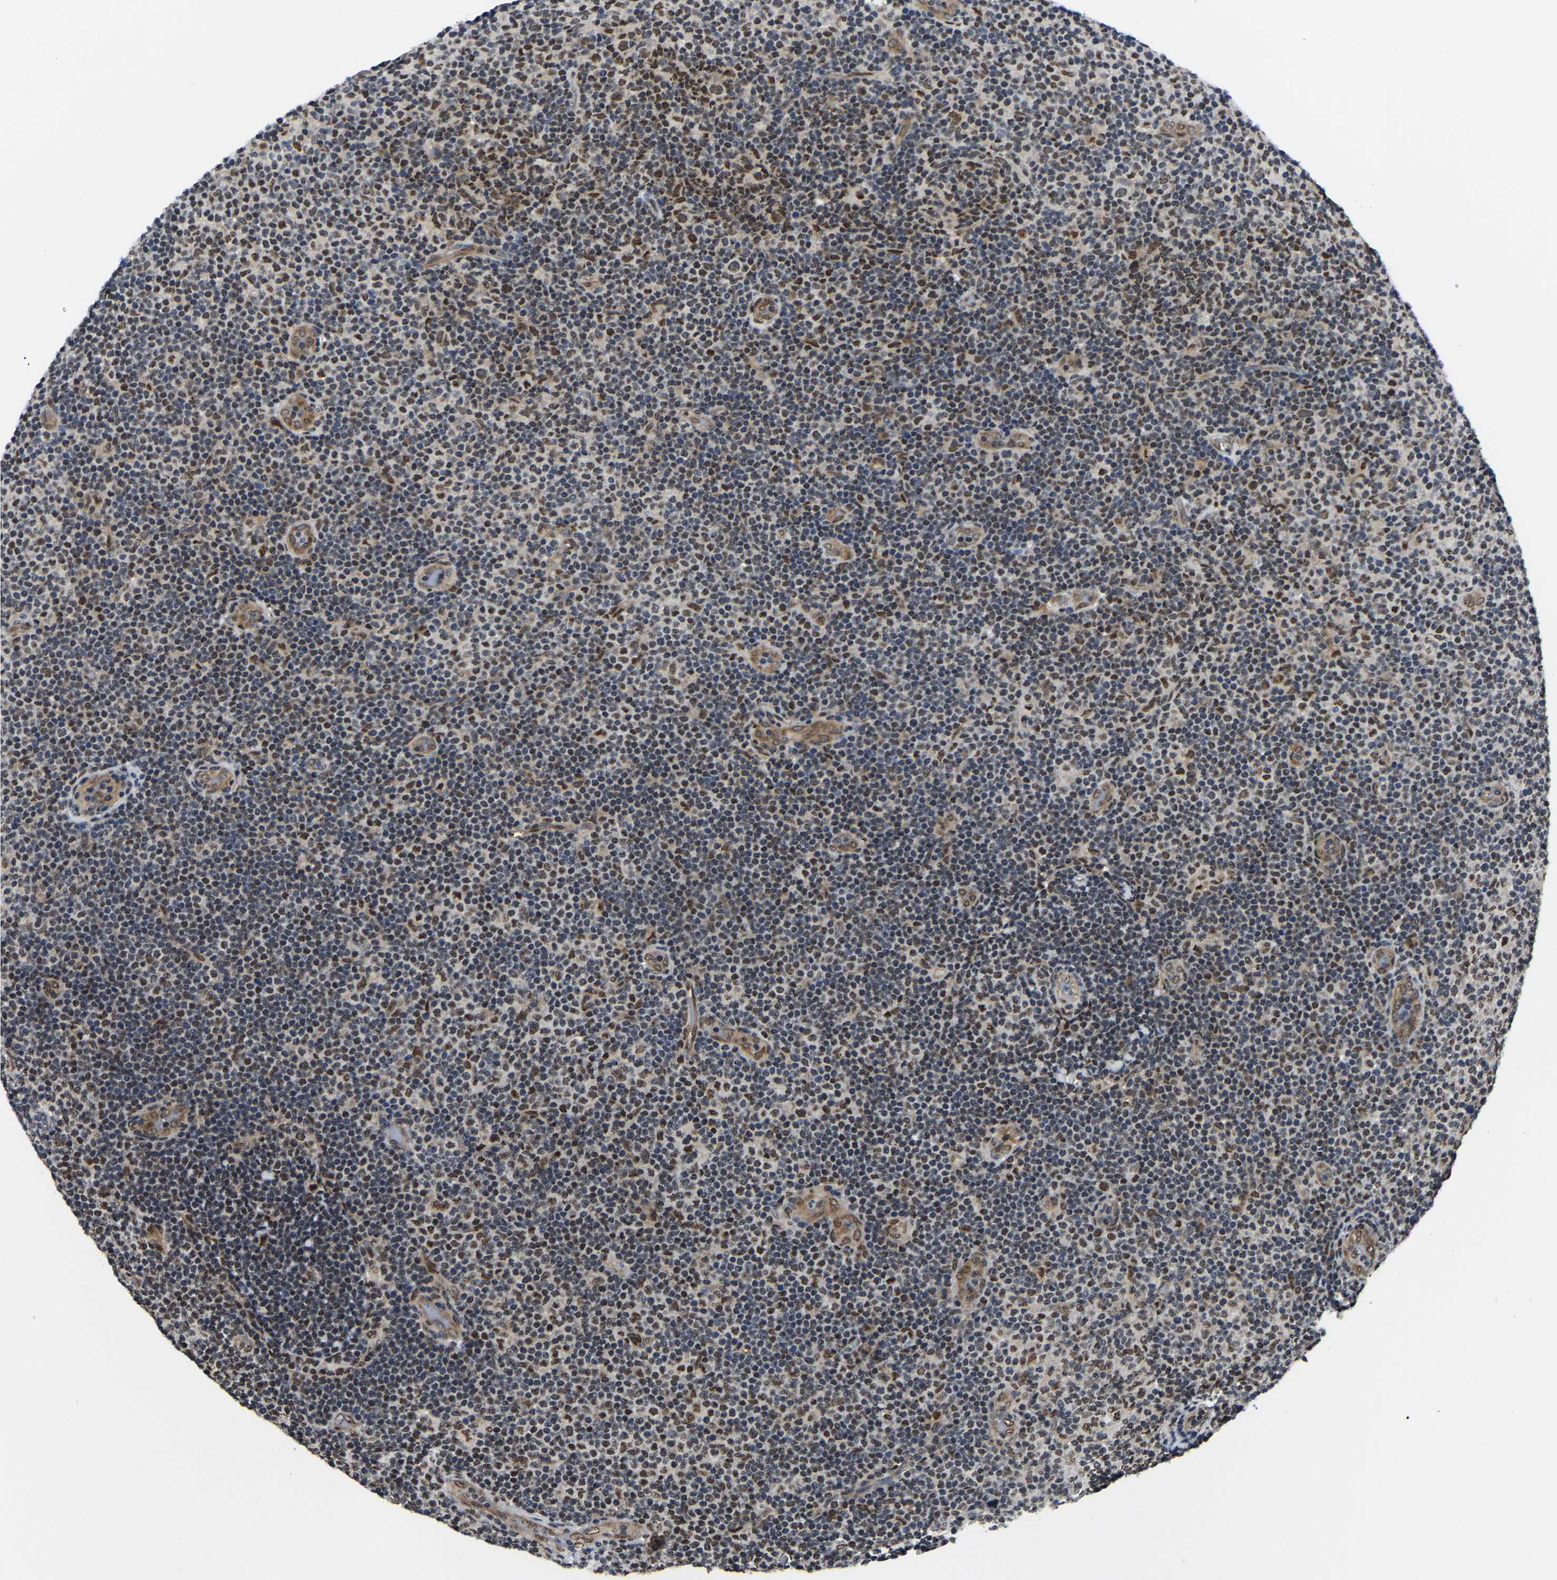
{"staining": {"intensity": "moderate", "quantity": ">75%", "location": "nuclear"}, "tissue": "lymphoma", "cell_type": "Tumor cells", "image_type": "cancer", "snomed": [{"axis": "morphology", "description": "Malignant lymphoma, non-Hodgkin's type, Low grade"}, {"axis": "topography", "description": "Lymph node"}], "caption": "Low-grade malignant lymphoma, non-Hodgkin's type was stained to show a protein in brown. There is medium levels of moderate nuclear positivity in about >75% of tumor cells.", "gene": "TRIM35", "patient": {"sex": "male", "age": 83}}